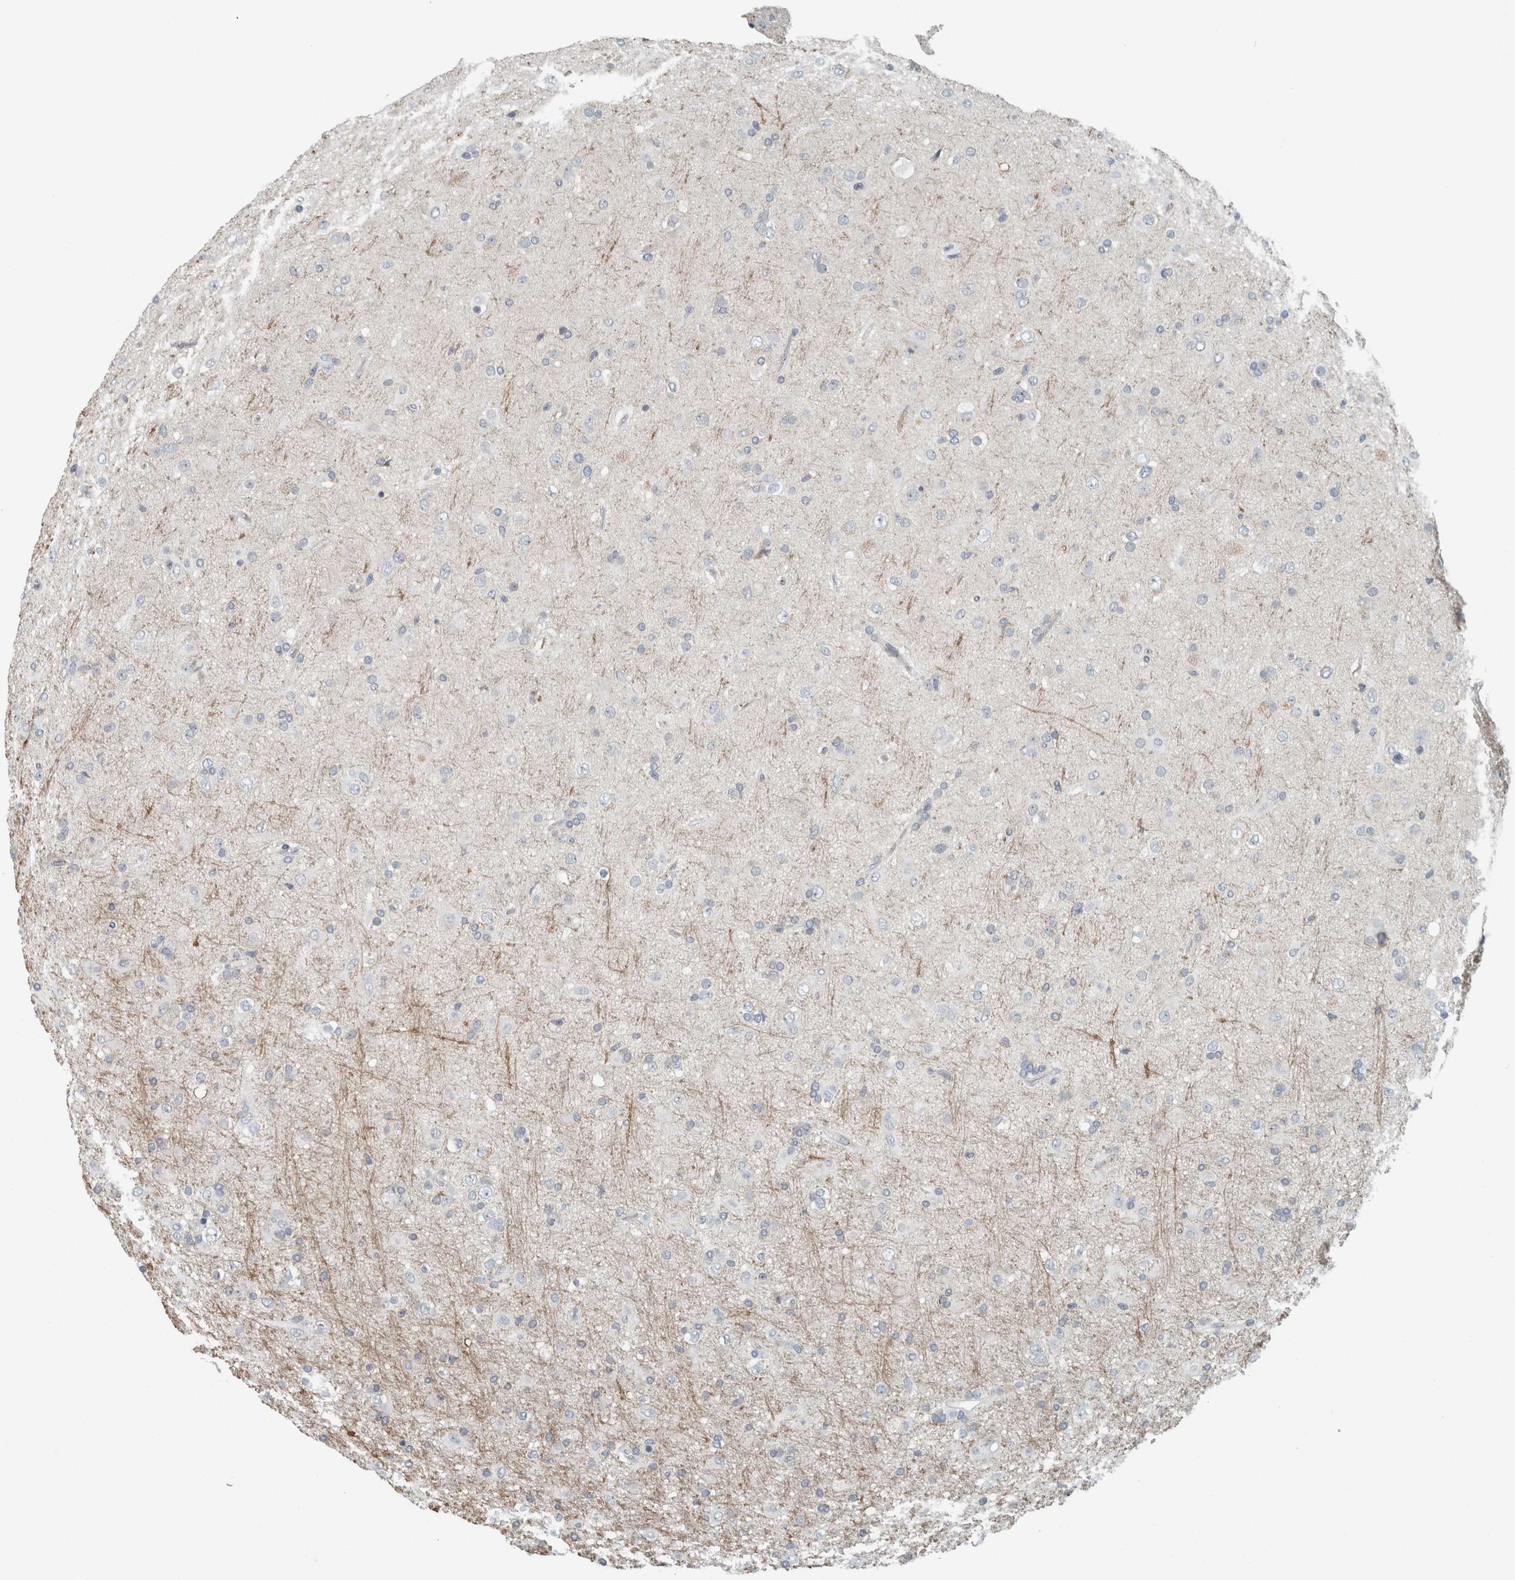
{"staining": {"intensity": "negative", "quantity": "none", "location": "none"}, "tissue": "glioma", "cell_type": "Tumor cells", "image_type": "cancer", "snomed": [{"axis": "morphology", "description": "Glioma, malignant, Low grade"}, {"axis": "topography", "description": "Brain"}], "caption": "An immunohistochemistry (IHC) micrograph of glioma is shown. There is no staining in tumor cells of glioma.", "gene": "KIF1C", "patient": {"sex": "male", "age": 65}}